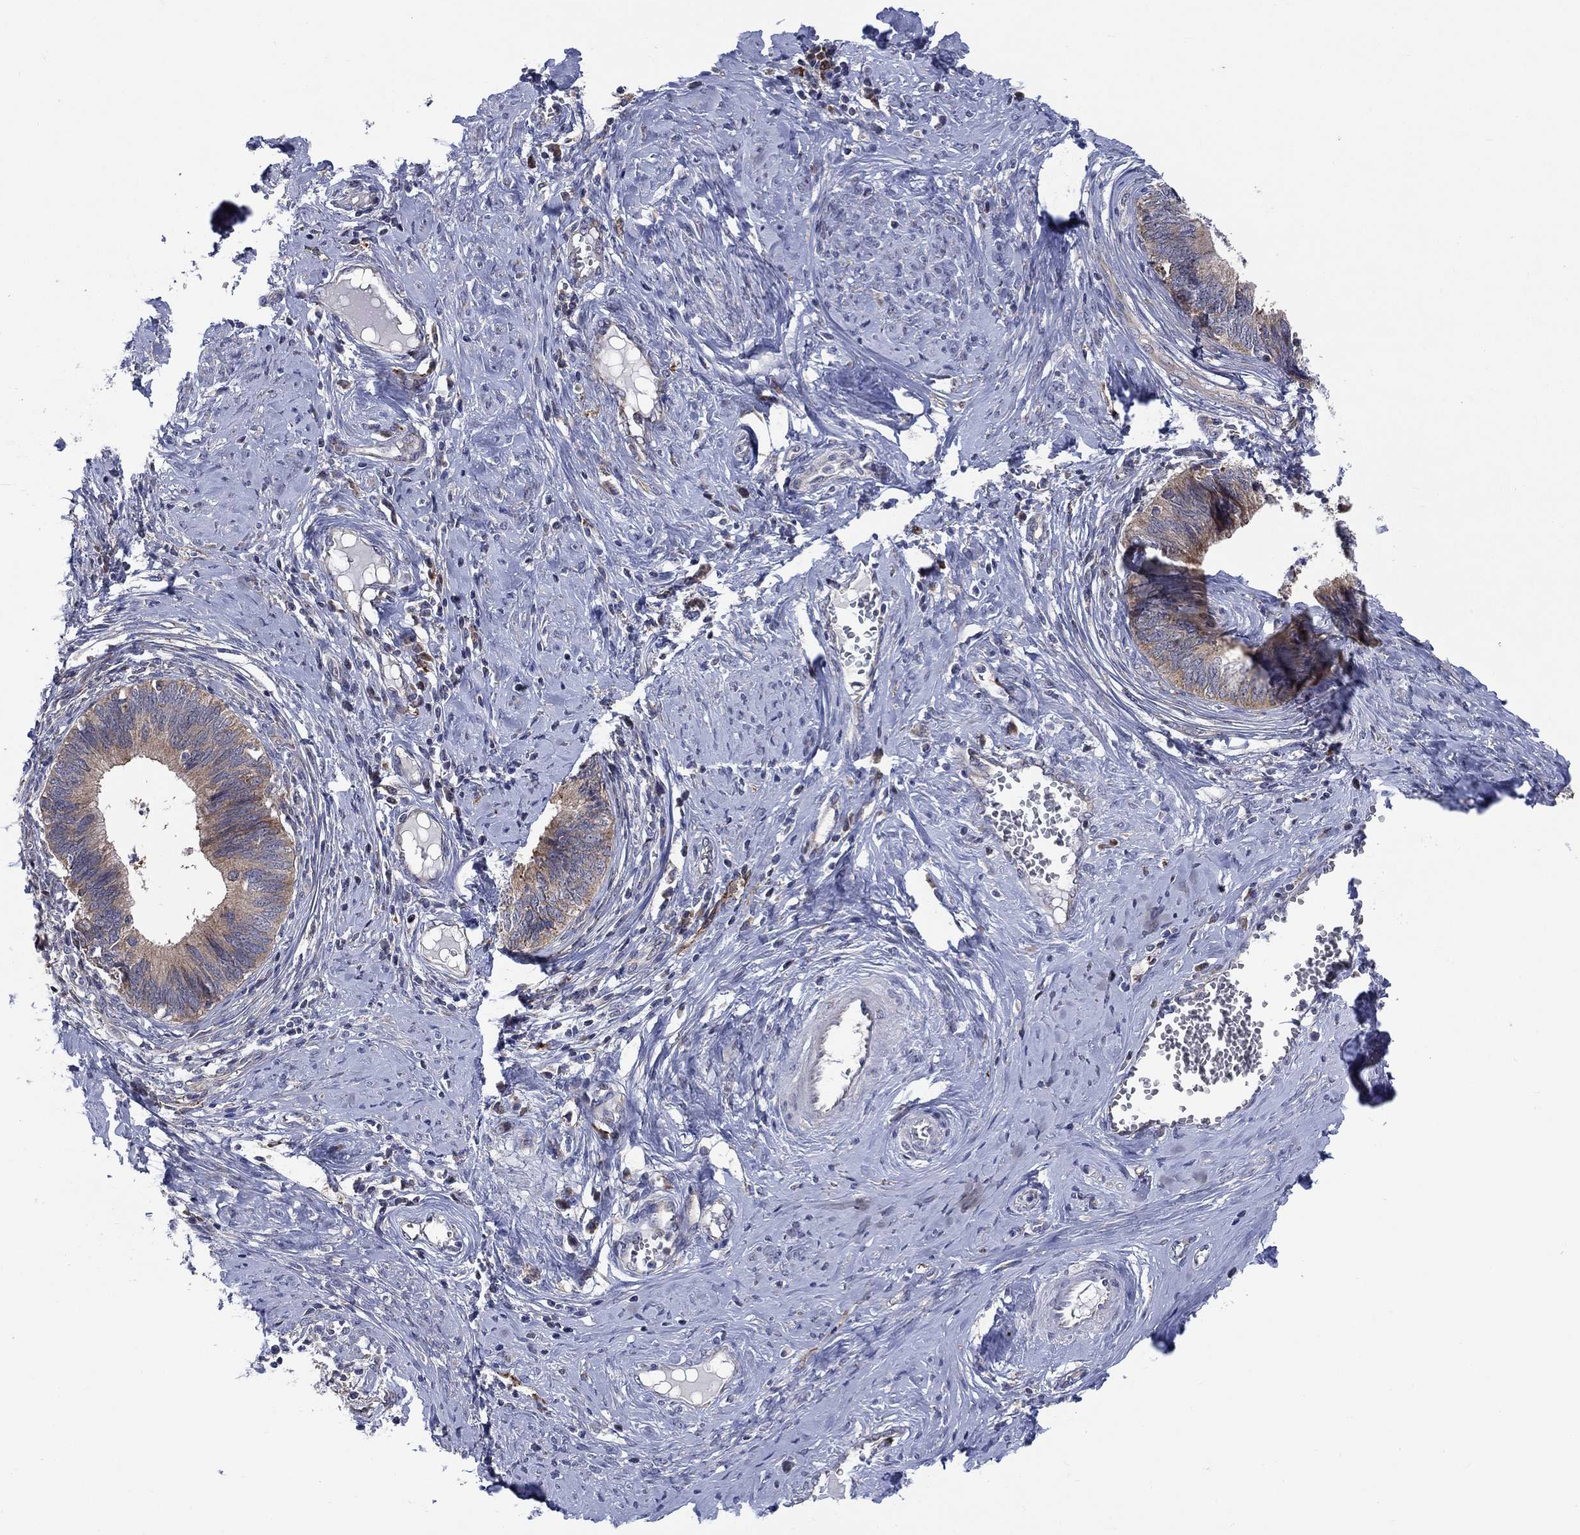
{"staining": {"intensity": "moderate", "quantity": ">75%", "location": "cytoplasmic/membranous"}, "tissue": "cervical cancer", "cell_type": "Tumor cells", "image_type": "cancer", "snomed": [{"axis": "morphology", "description": "Adenocarcinoma, NOS"}, {"axis": "topography", "description": "Cervix"}], "caption": "Immunohistochemistry (IHC) photomicrograph of neoplastic tissue: adenocarcinoma (cervical) stained using immunohistochemistry (IHC) reveals medium levels of moderate protein expression localized specifically in the cytoplasmic/membranous of tumor cells, appearing as a cytoplasmic/membranous brown color.", "gene": "SLC35F2", "patient": {"sex": "female", "age": 42}}